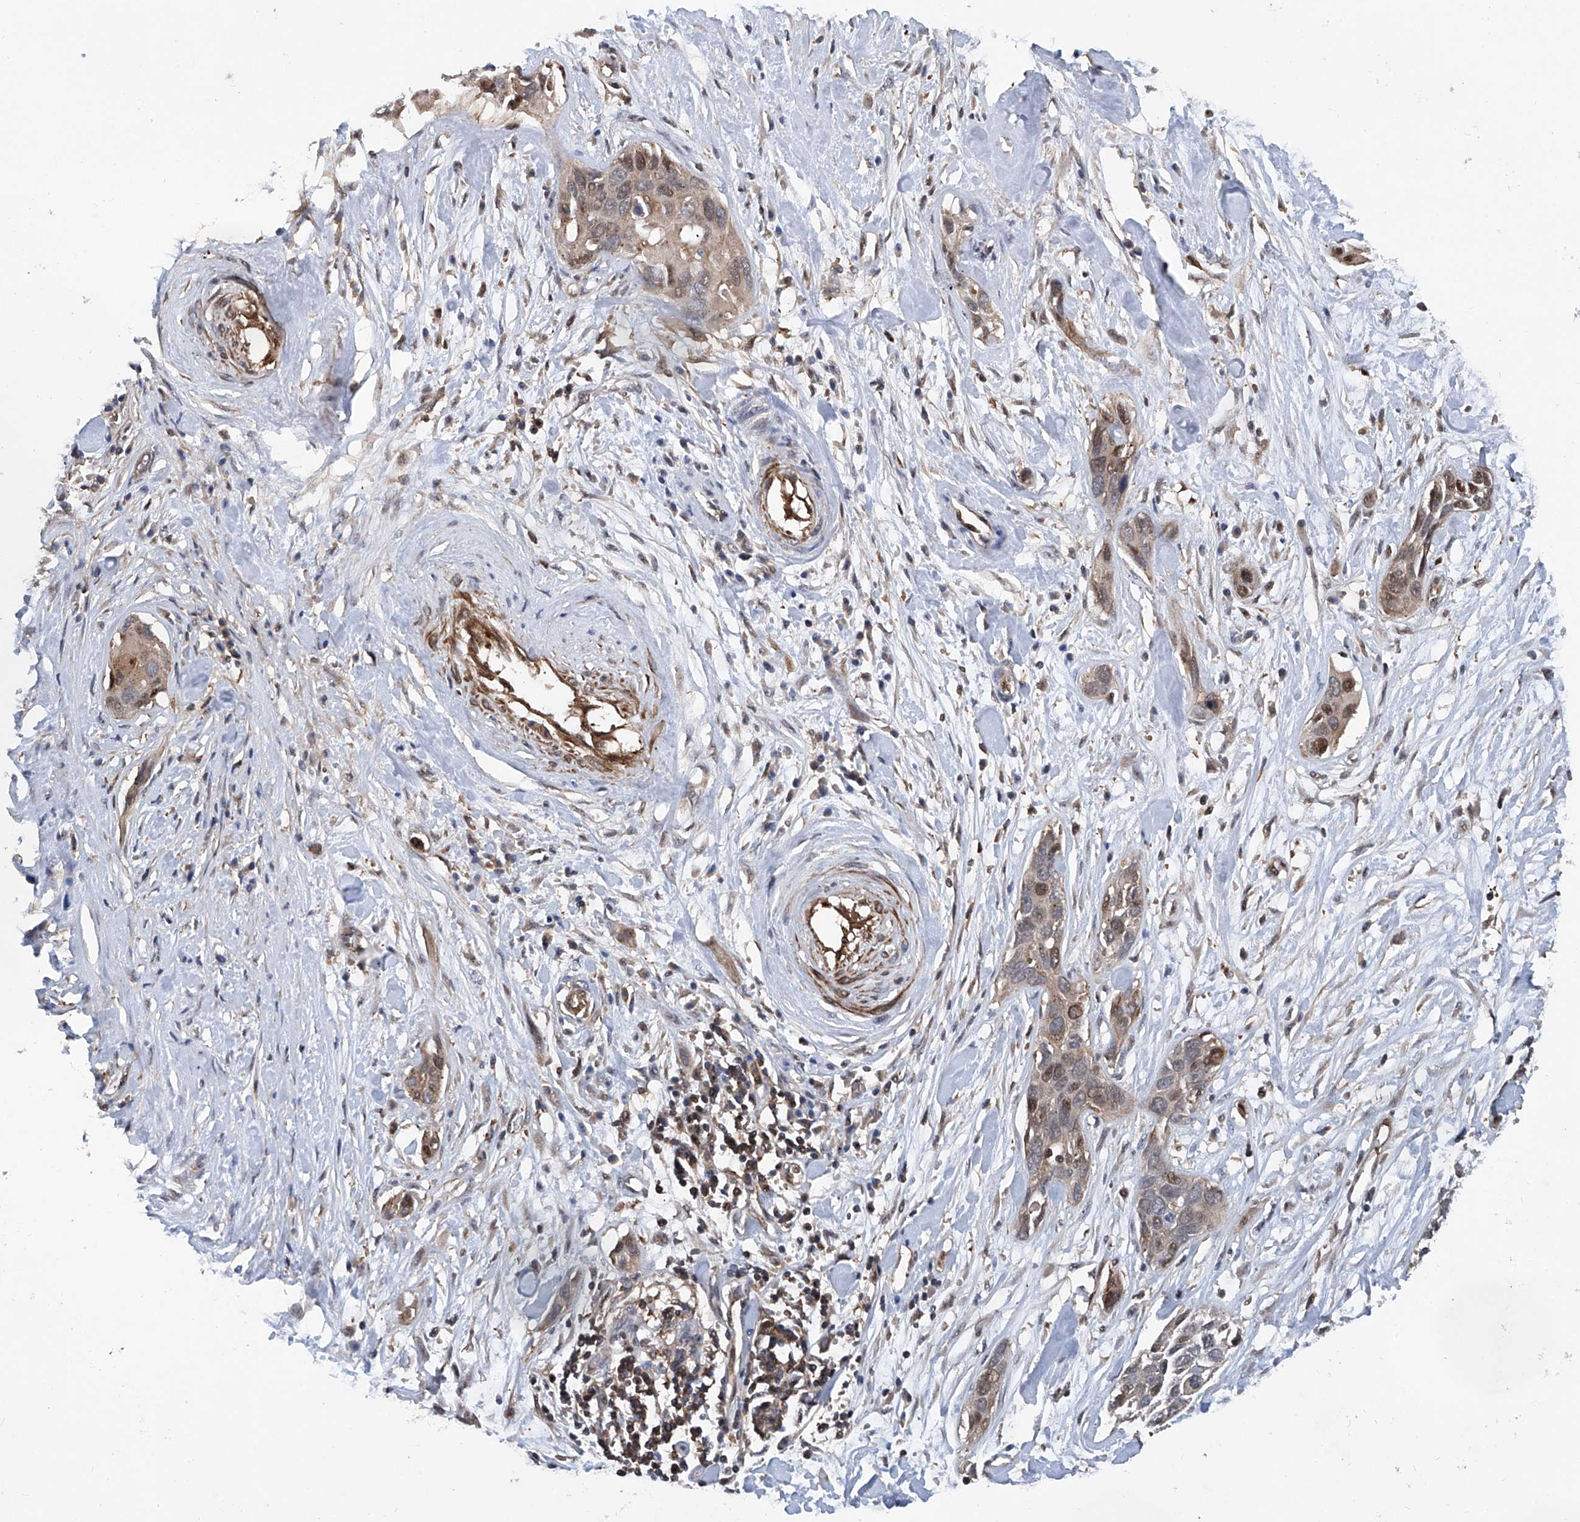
{"staining": {"intensity": "weak", "quantity": "25%-75%", "location": "nuclear"}, "tissue": "pancreatic cancer", "cell_type": "Tumor cells", "image_type": "cancer", "snomed": [{"axis": "morphology", "description": "Adenocarcinoma, NOS"}, {"axis": "topography", "description": "Pancreas"}], "caption": "The photomicrograph shows immunohistochemical staining of pancreatic cancer (adenocarcinoma). There is weak nuclear staining is appreciated in approximately 25%-75% of tumor cells. The staining is performed using DAB (3,3'-diaminobenzidine) brown chromogen to label protein expression. The nuclei are counter-stained blue using hematoxylin.", "gene": "NT5C3A", "patient": {"sex": "female", "age": 60}}